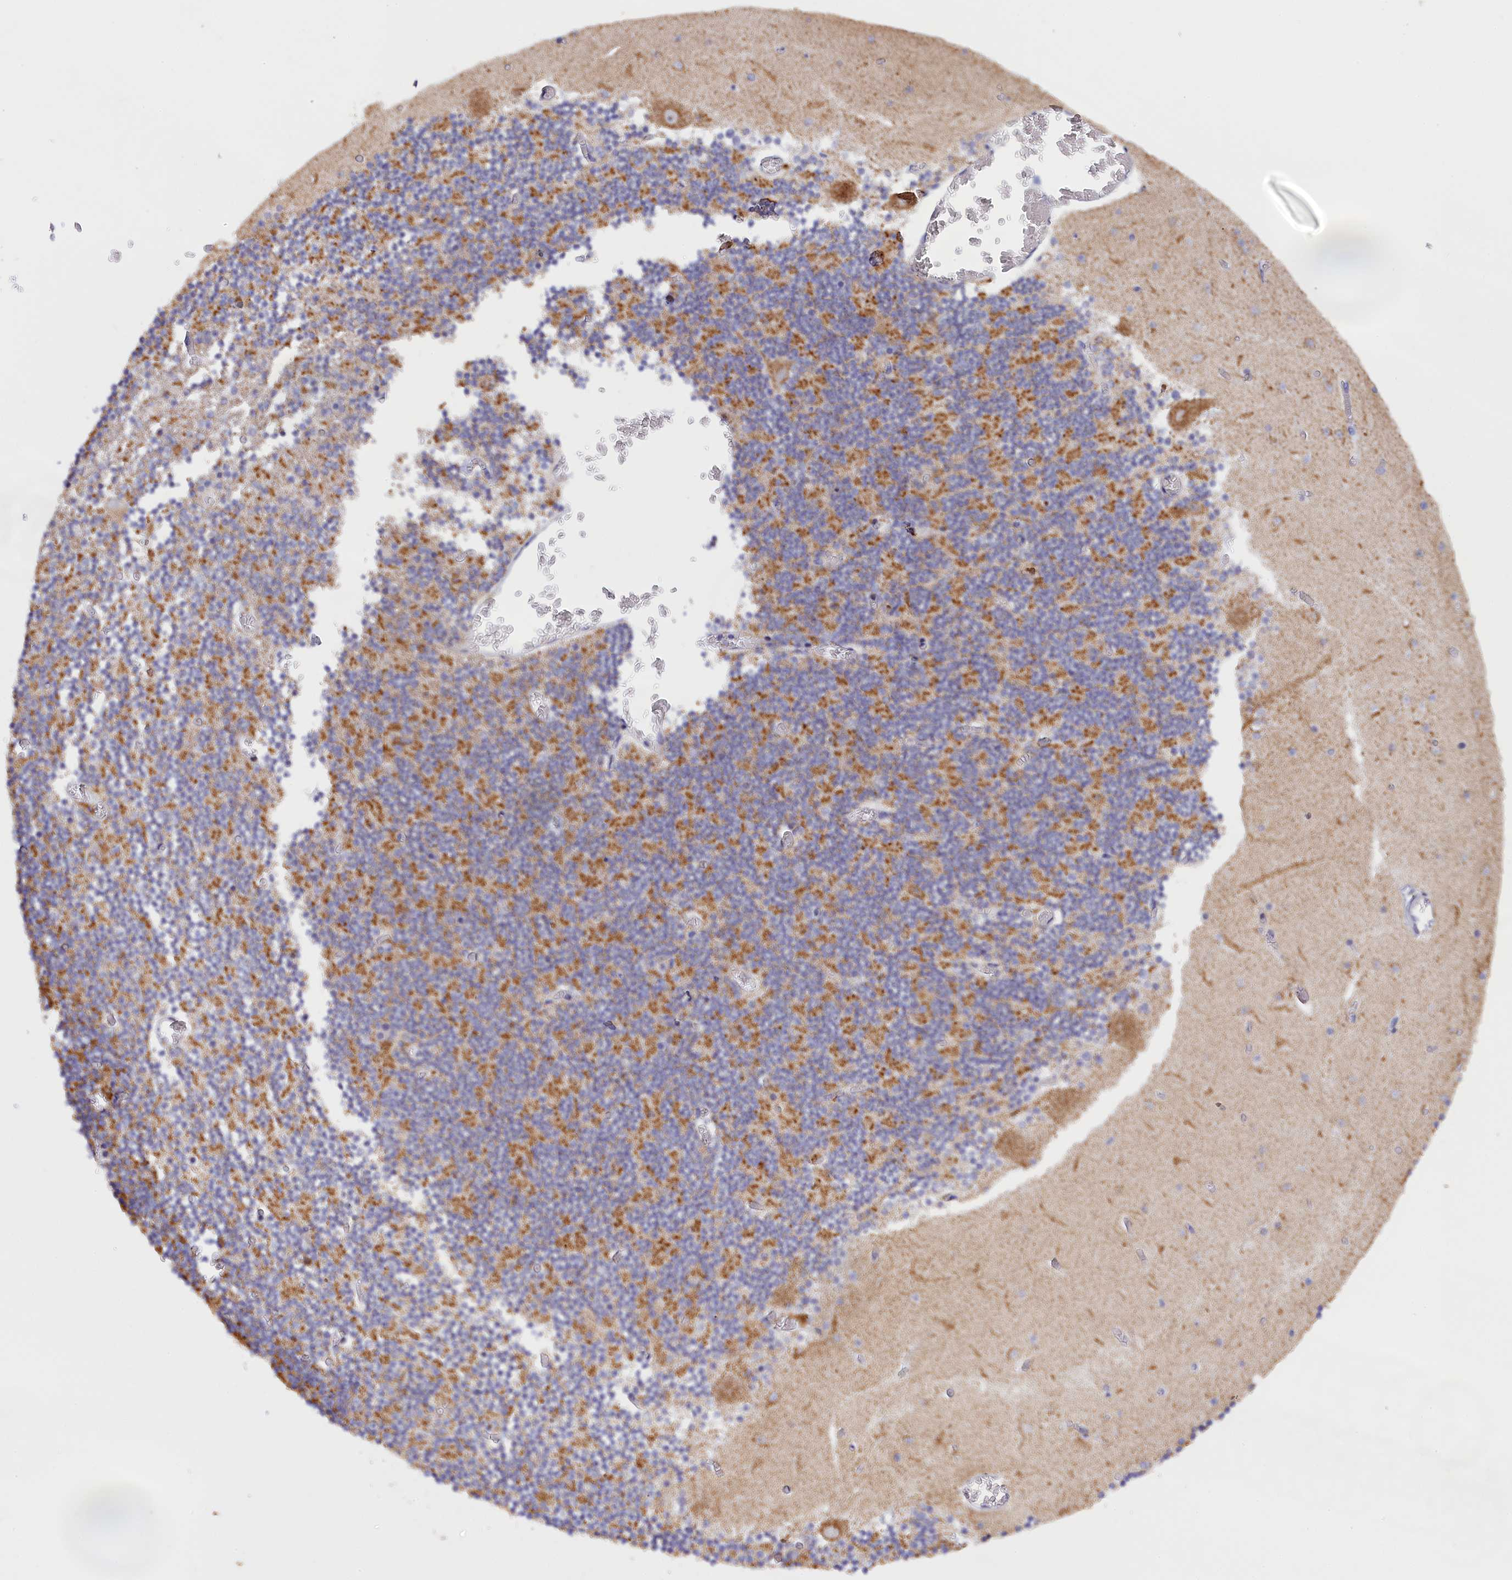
{"staining": {"intensity": "moderate", "quantity": "25%-75%", "location": "cytoplasmic/membranous"}, "tissue": "cerebellum", "cell_type": "Cells in granular layer", "image_type": "normal", "snomed": [{"axis": "morphology", "description": "Normal tissue, NOS"}, {"axis": "topography", "description": "Cerebellum"}], "caption": "Protein staining of unremarkable cerebellum displays moderate cytoplasmic/membranous positivity in about 25%-75% of cells in granular layer.", "gene": "FAM149B1", "patient": {"sex": "female", "age": 28}}